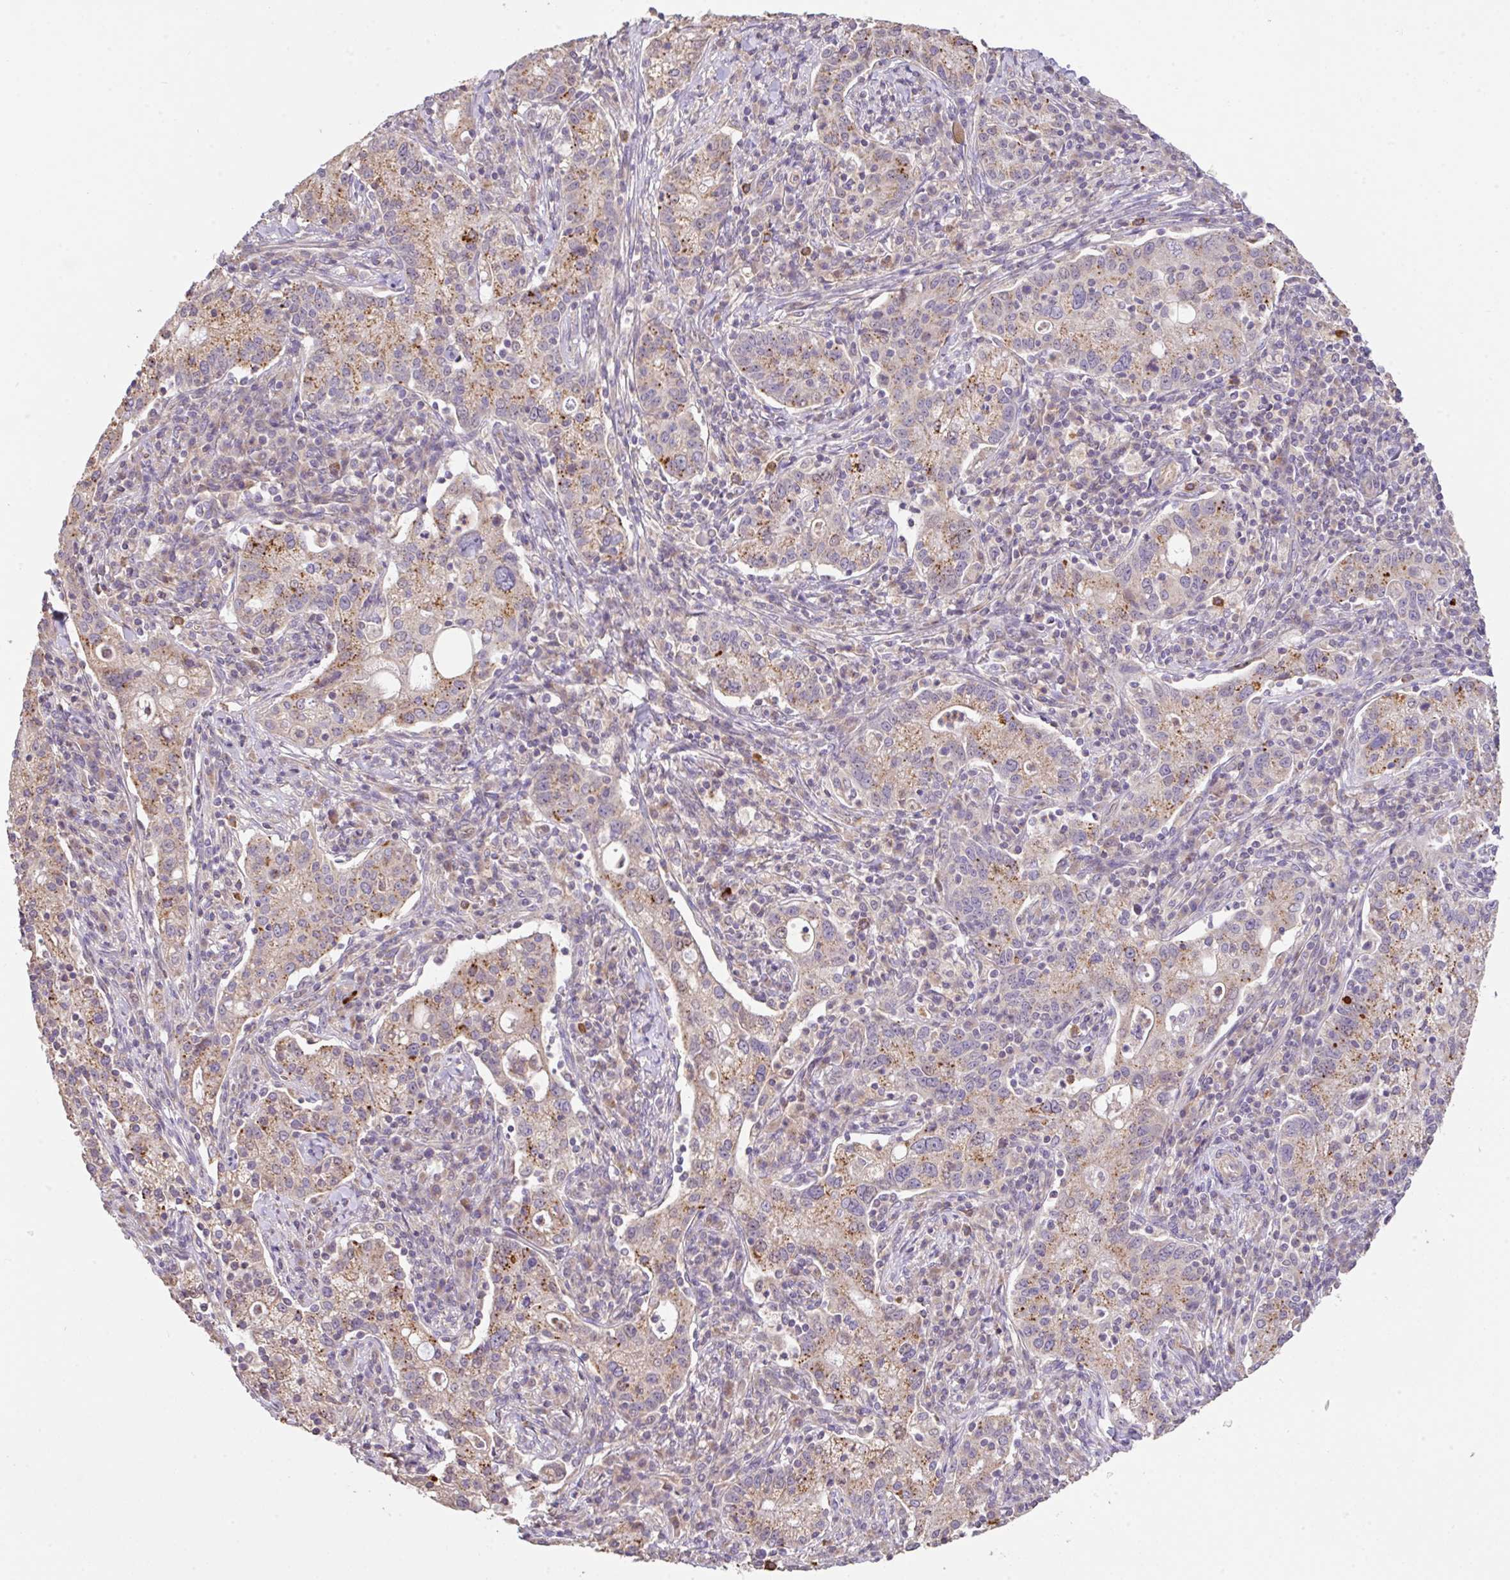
{"staining": {"intensity": "moderate", "quantity": "25%-75%", "location": "cytoplasmic/membranous"}, "tissue": "cervical cancer", "cell_type": "Tumor cells", "image_type": "cancer", "snomed": [{"axis": "morphology", "description": "Normal tissue, NOS"}, {"axis": "morphology", "description": "Adenocarcinoma, NOS"}, {"axis": "topography", "description": "Cervix"}], "caption": "A brown stain labels moderate cytoplasmic/membranous expression of a protein in cervical cancer tumor cells.", "gene": "C1QTNF9B", "patient": {"sex": "female", "age": 44}}